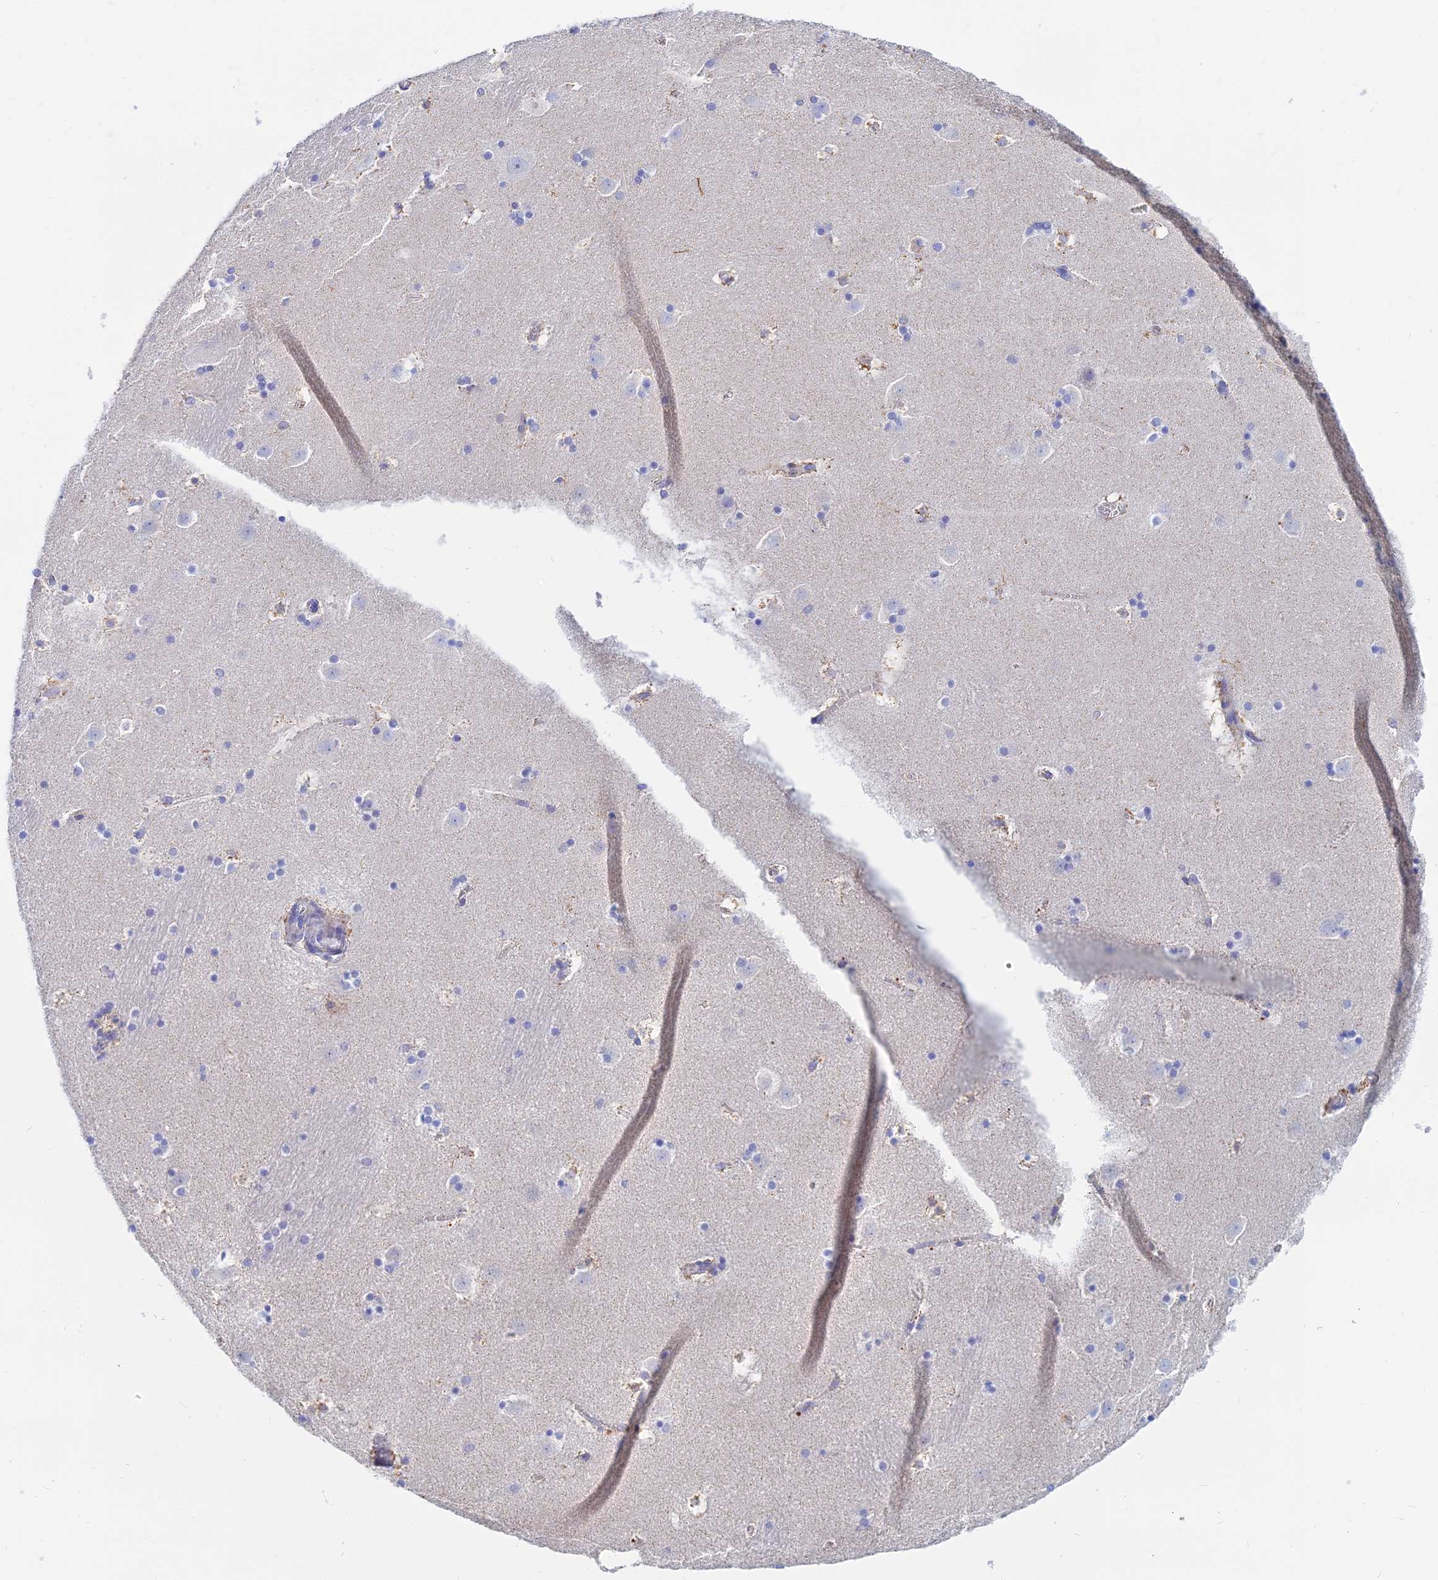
{"staining": {"intensity": "moderate", "quantity": "<25%", "location": "cytoplasmic/membranous"}, "tissue": "caudate", "cell_type": "Glial cells", "image_type": "normal", "snomed": [{"axis": "morphology", "description": "Normal tissue, NOS"}, {"axis": "topography", "description": "Lateral ventricle wall"}], "caption": "Brown immunohistochemical staining in benign caudate demonstrates moderate cytoplasmic/membranous expression in about <25% of glial cells.", "gene": "MGST1", "patient": {"sex": "male", "age": 45}}